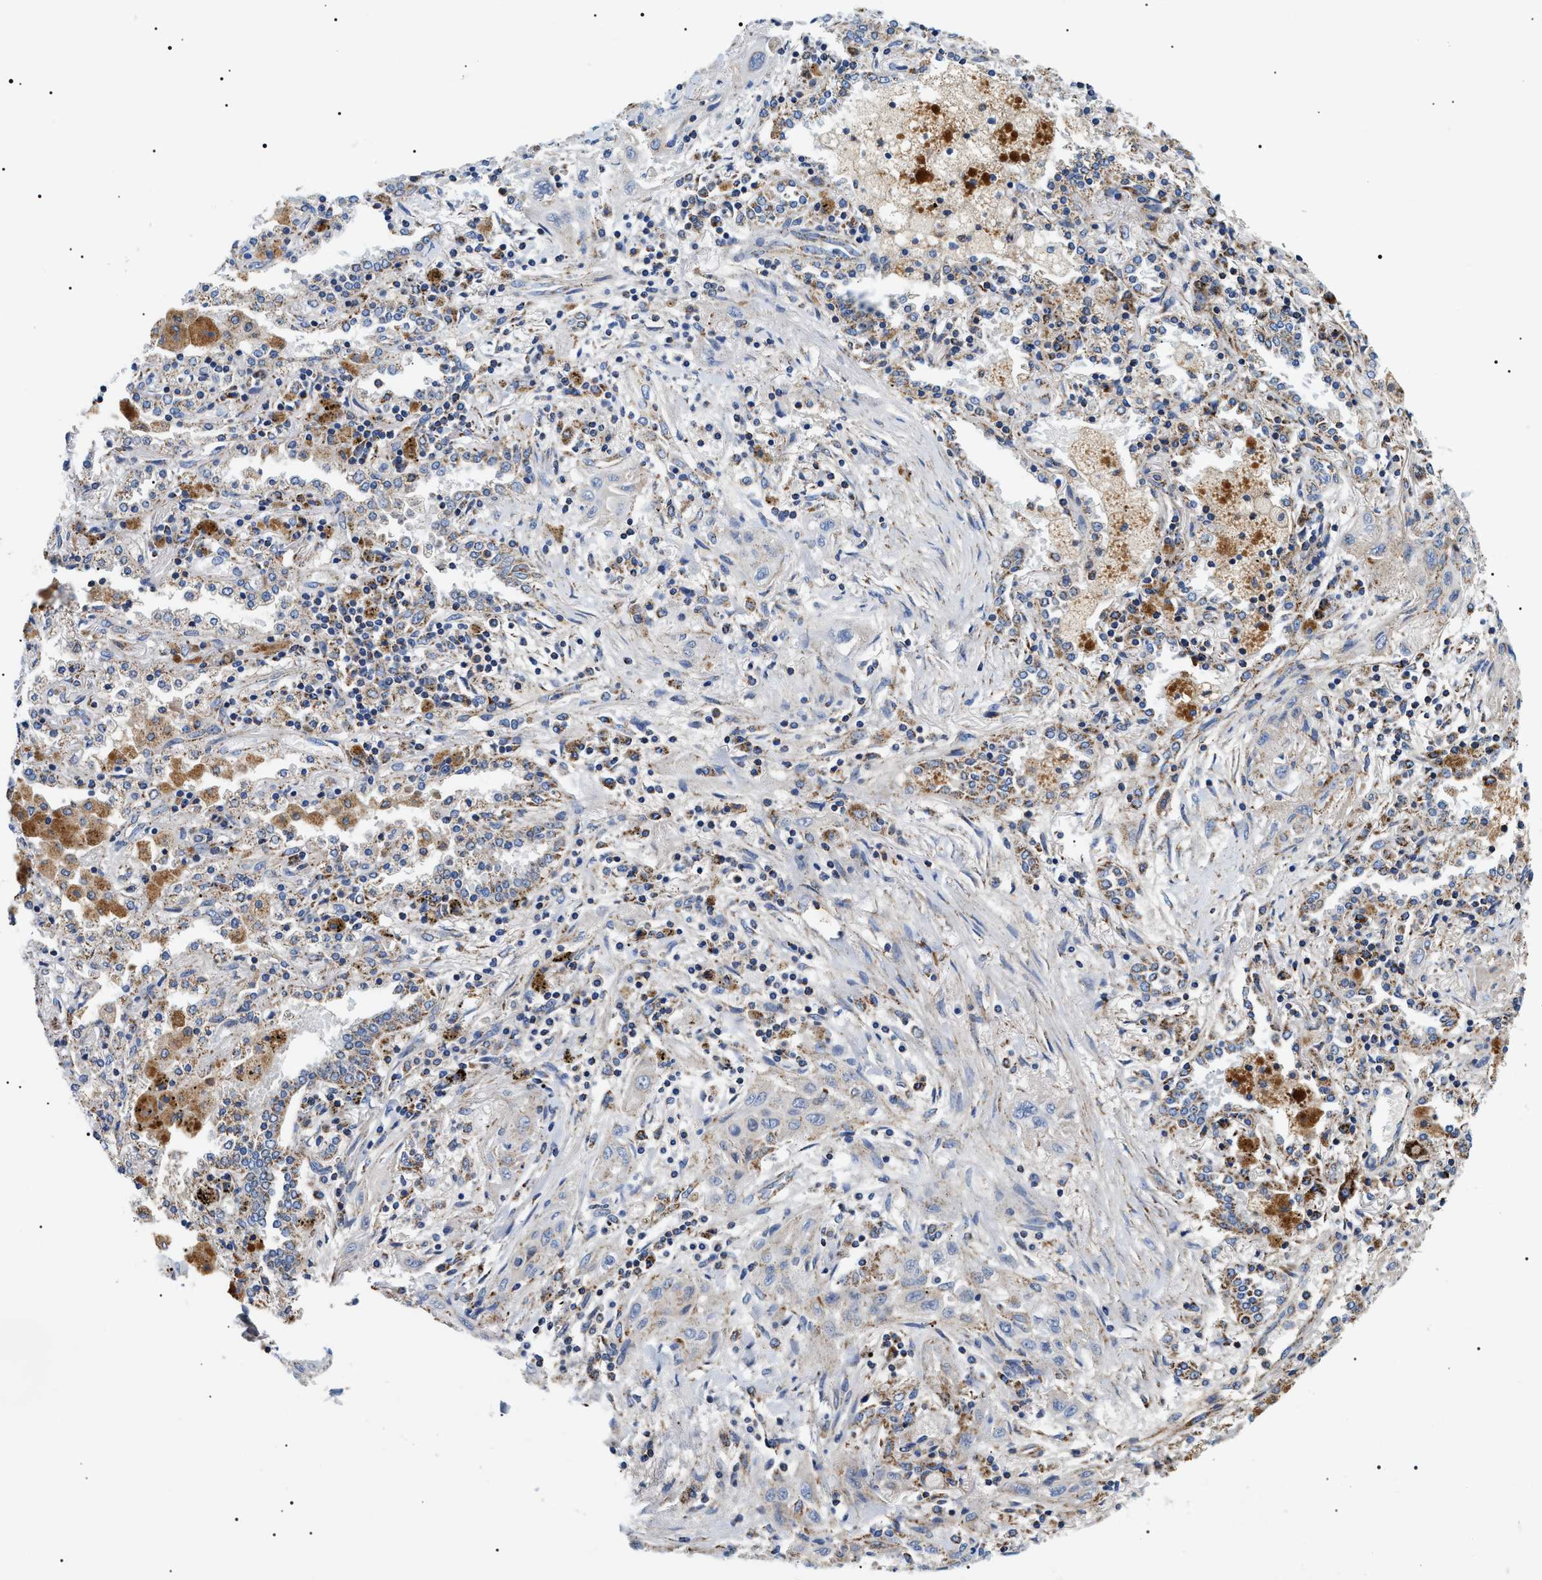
{"staining": {"intensity": "negative", "quantity": "none", "location": "none"}, "tissue": "lung cancer", "cell_type": "Tumor cells", "image_type": "cancer", "snomed": [{"axis": "morphology", "description": "Squamous cell carcinoma, NOS"}, {"axis": "topography", "description": "Lung"}], "caption": "Tumor cells are negative for protein expression in human lung cancer.", "gene": "OXSM", "patient": {"sex": "female", "age": 47}}